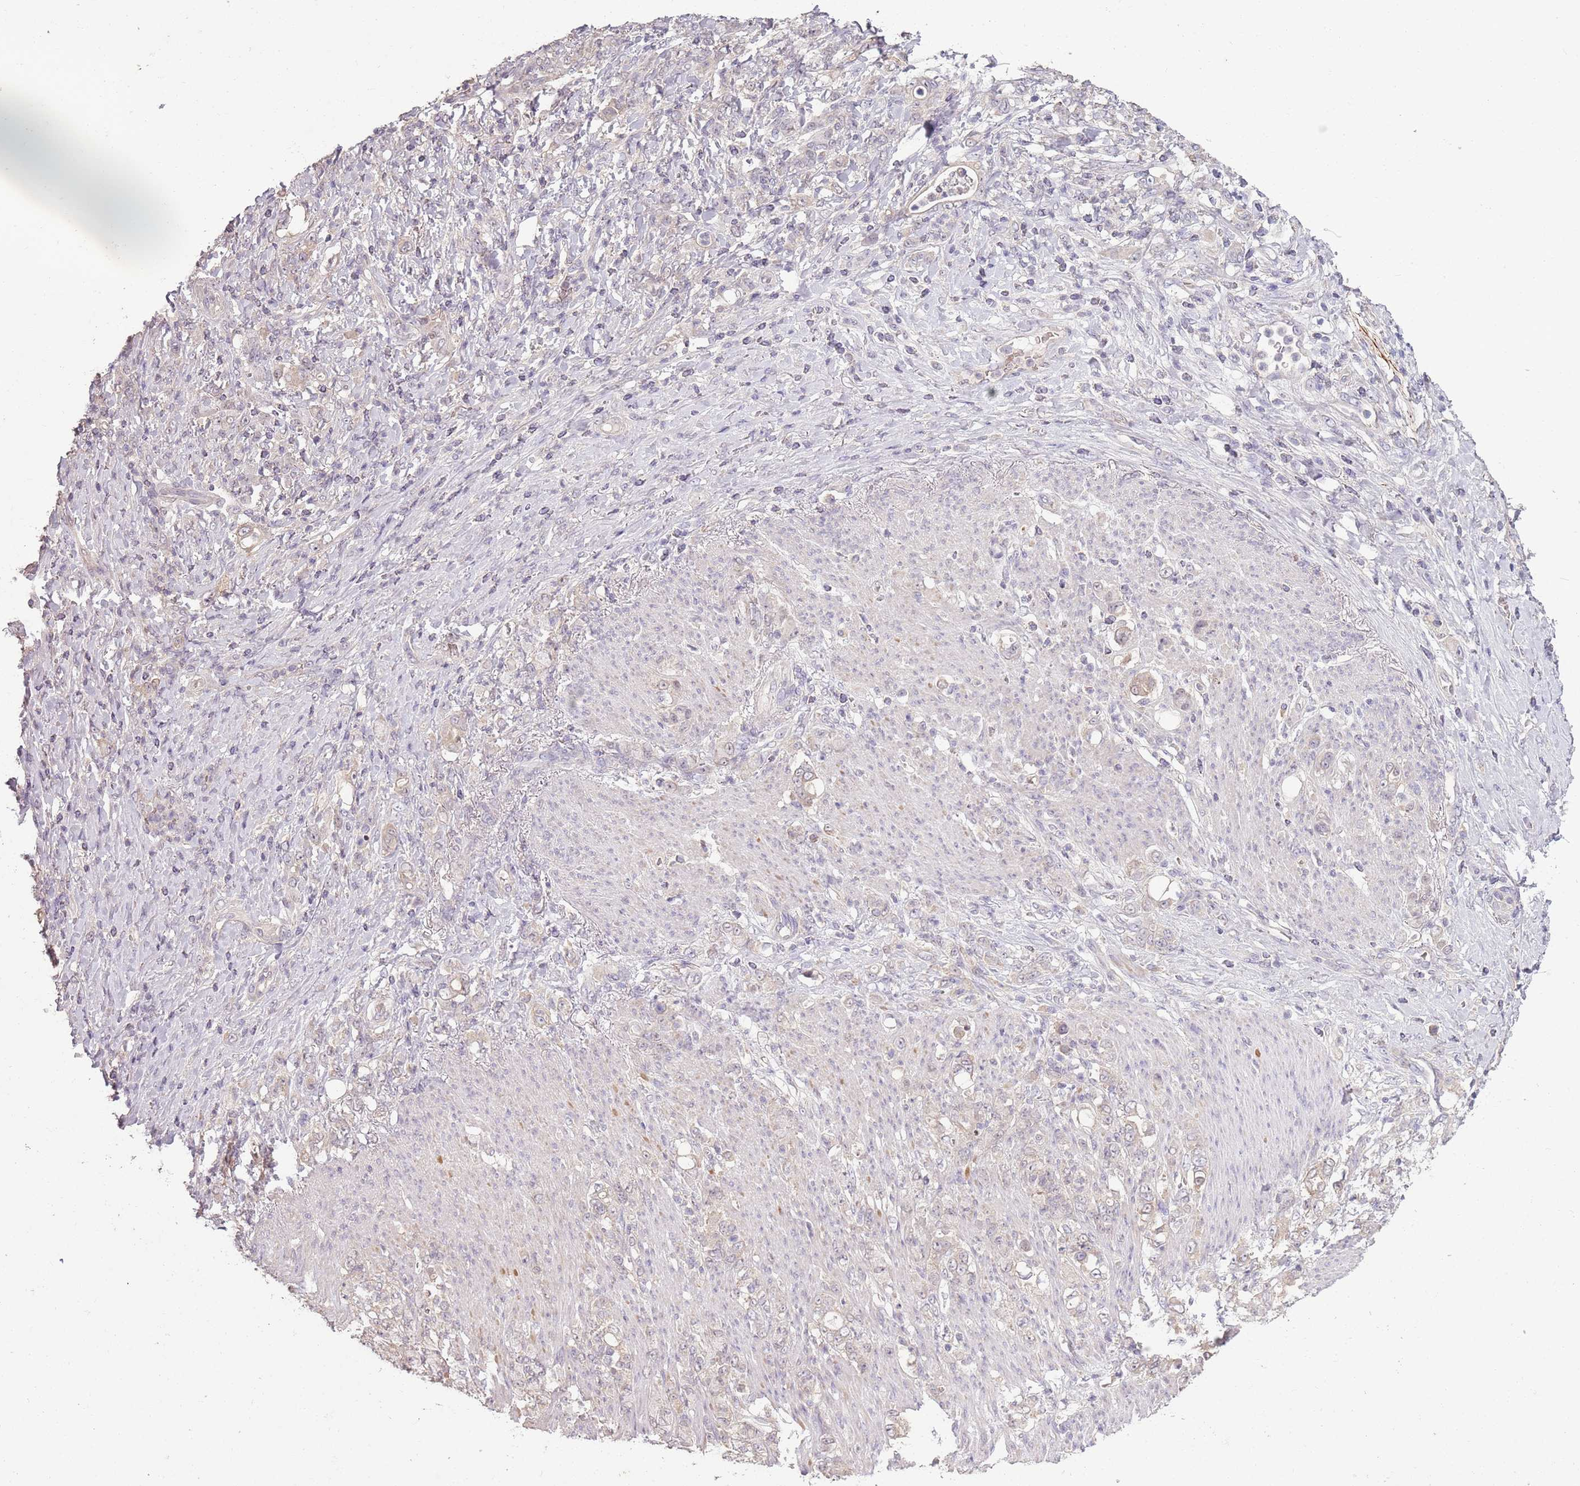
{"staining": {"intensity": "negative", "quantity": "none", "location": "none"}, "tissue": "stomach cancer", "cell_type": "Tumor cells", "image_type": "cancer", "snomed": [{"axis": "morphology", "description": "Normal tissue, NOS"}, {"axis": "morphology", "description": "Adenocarcinoma, NOS"}, {"axis": "topography", "description": "Stomach"}], "caption": "DAB immunohistochemical staining of adenocarcinoma (stomach) exhibits no significant expression in tumor cells. (DAB immunohistochemistry with hematoxylin counter stain).", "gene": "TEKT4", "patient": {"sex": "female", "age": 79}}